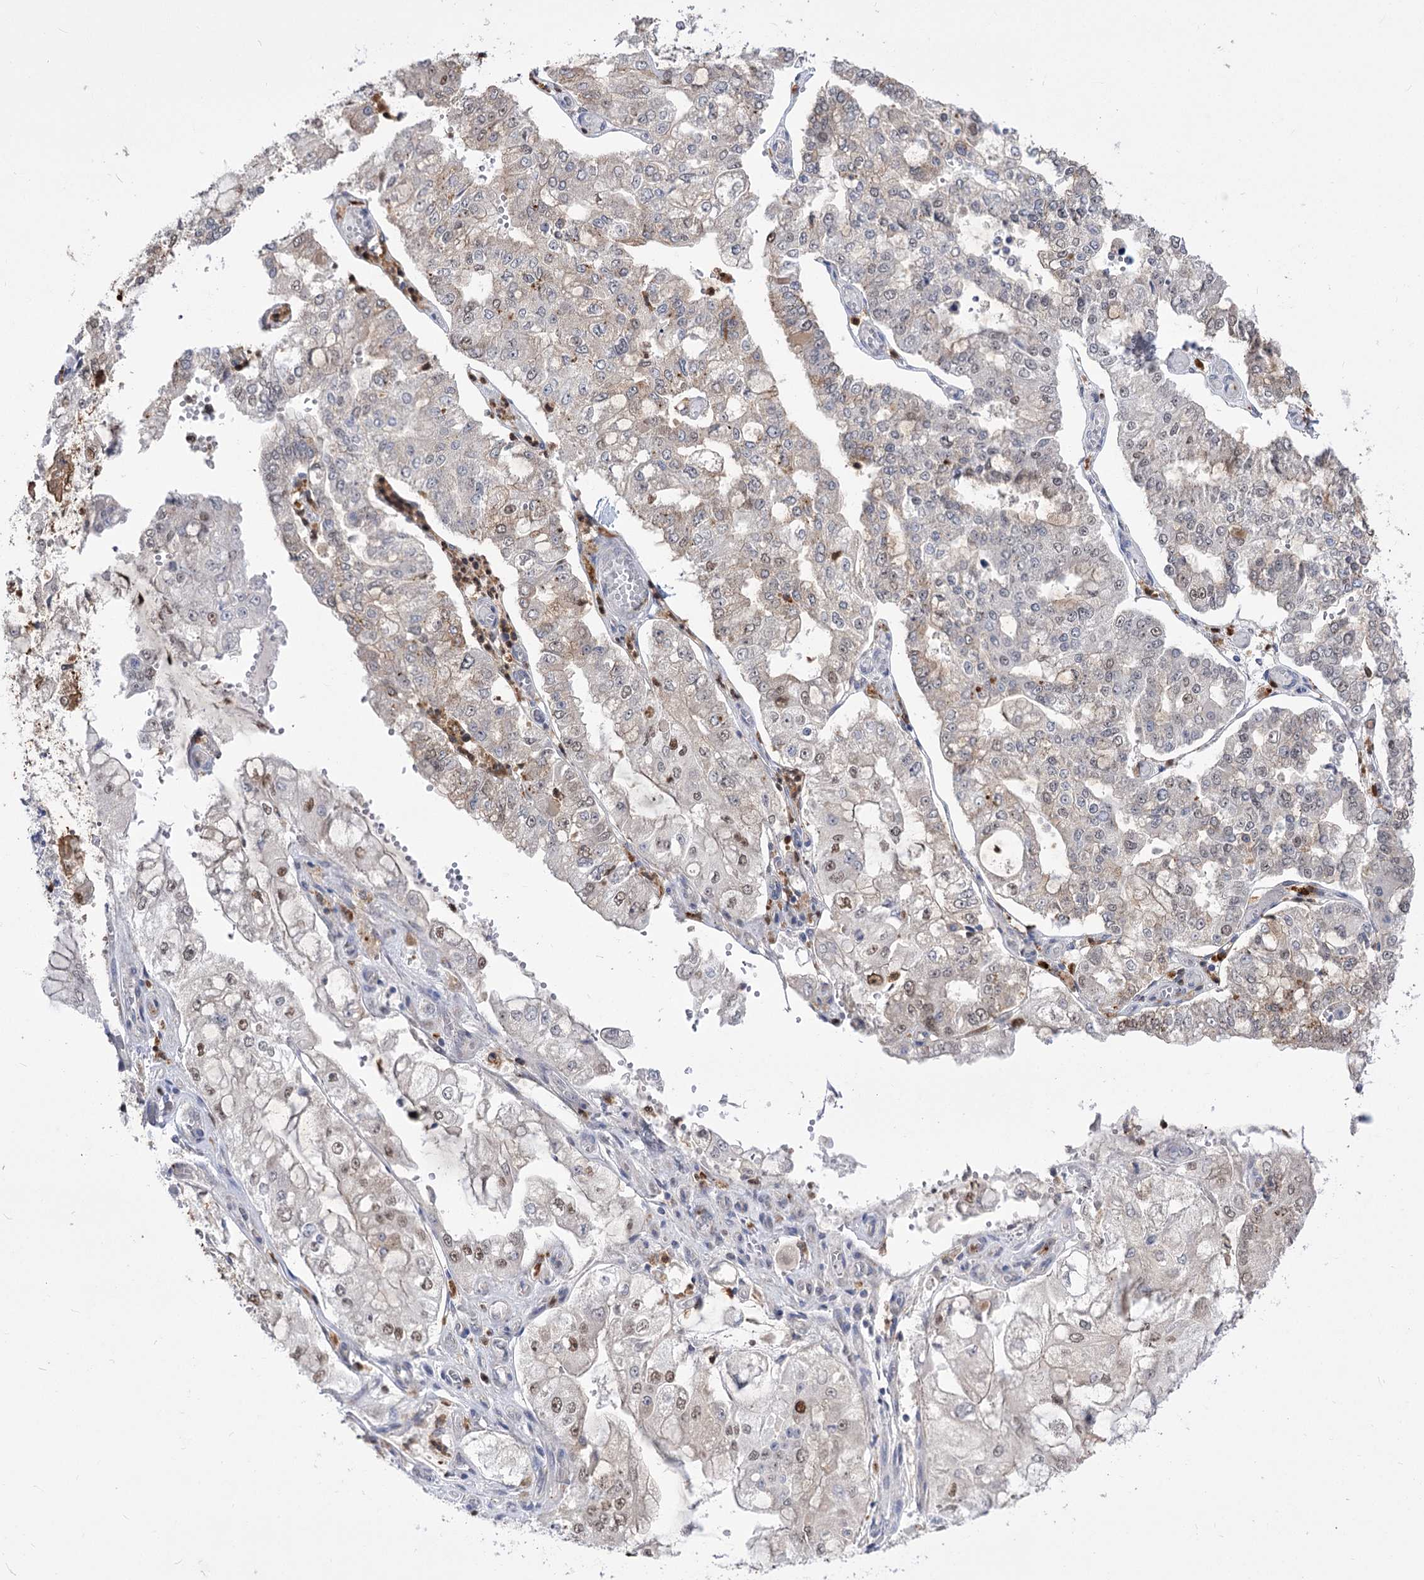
{"staining": {"intensity": "moderate", "quantity": "25%-75%", "location": "nuclear"}, "tissue": "stomach cancer", "cell_type": "Tumor cells", "image_type": "cancer", "snomed": [{"axis": "morphology", "description": "Adenocarcinoma, NOS"}, {"axis": "topography", "description": "Stomach"}], "caption": "Human adenocarcinoma (stomach) stained for a protein (brown) demonstrates moderate nuclear positive expression in approximately 25%-75% of tumor cells.", "gene": "SIAE", "patient": {"sex": "male", "age": 76}}